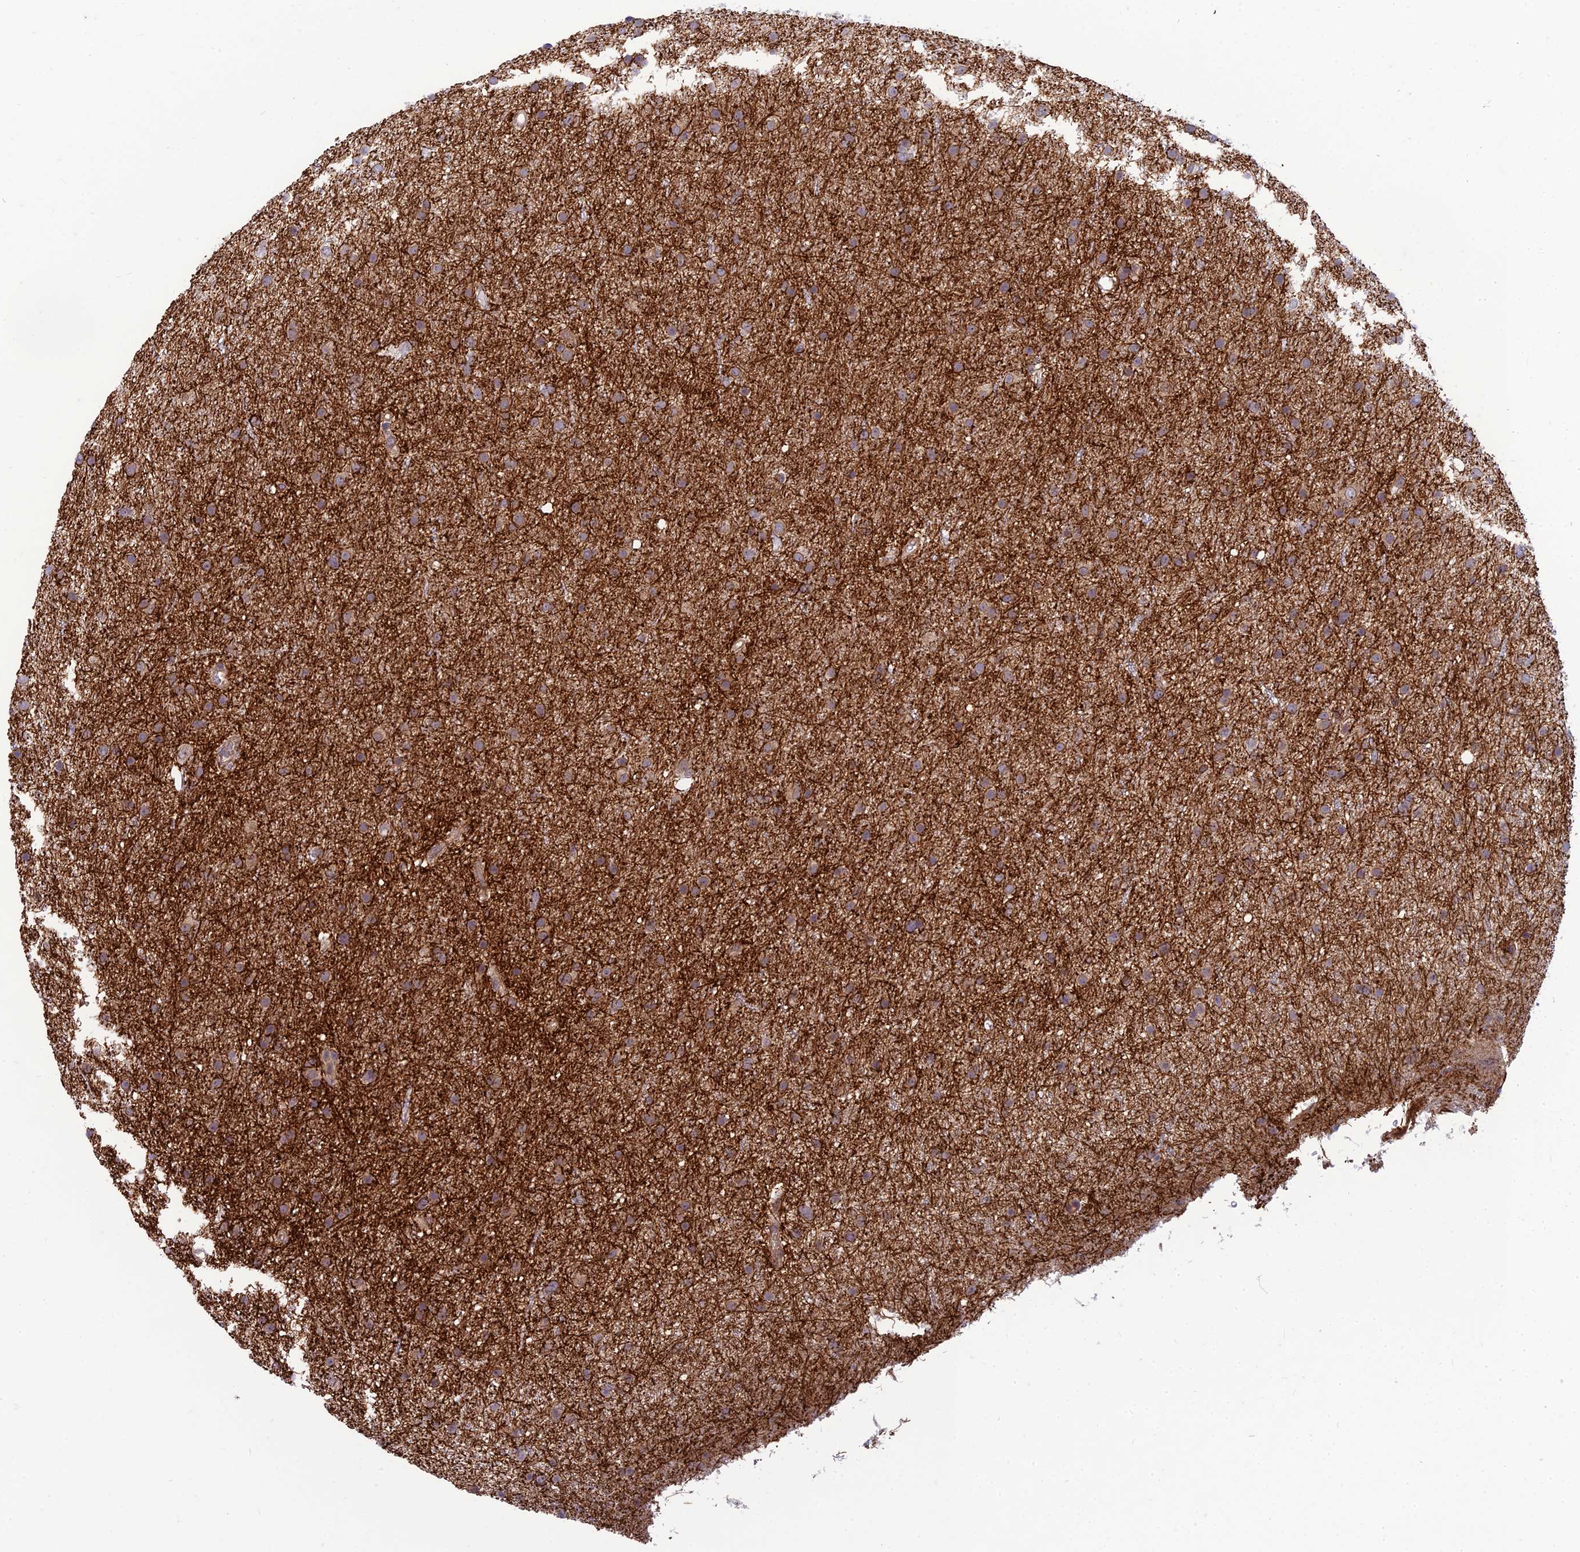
{"staining": {"intensity": "negative", "quantity": "none", "location": "none"}, "tissue": "glioma", "cell_type": "Tumor cells", "image_type": "cancer", "snomed": [{"axis": "morphology", "description": "Glioma, malignant, Low grade"}, {"axis": "topography", "description": "Cerebral cortex"}], "caption": "IHC of human malignant glioma (low-grade) shows no expression in tumor cells. (DAB immunohistochemistry, high magnification).", "gene": "DTX2", "patient": {"sex": "female", "age": 39}}